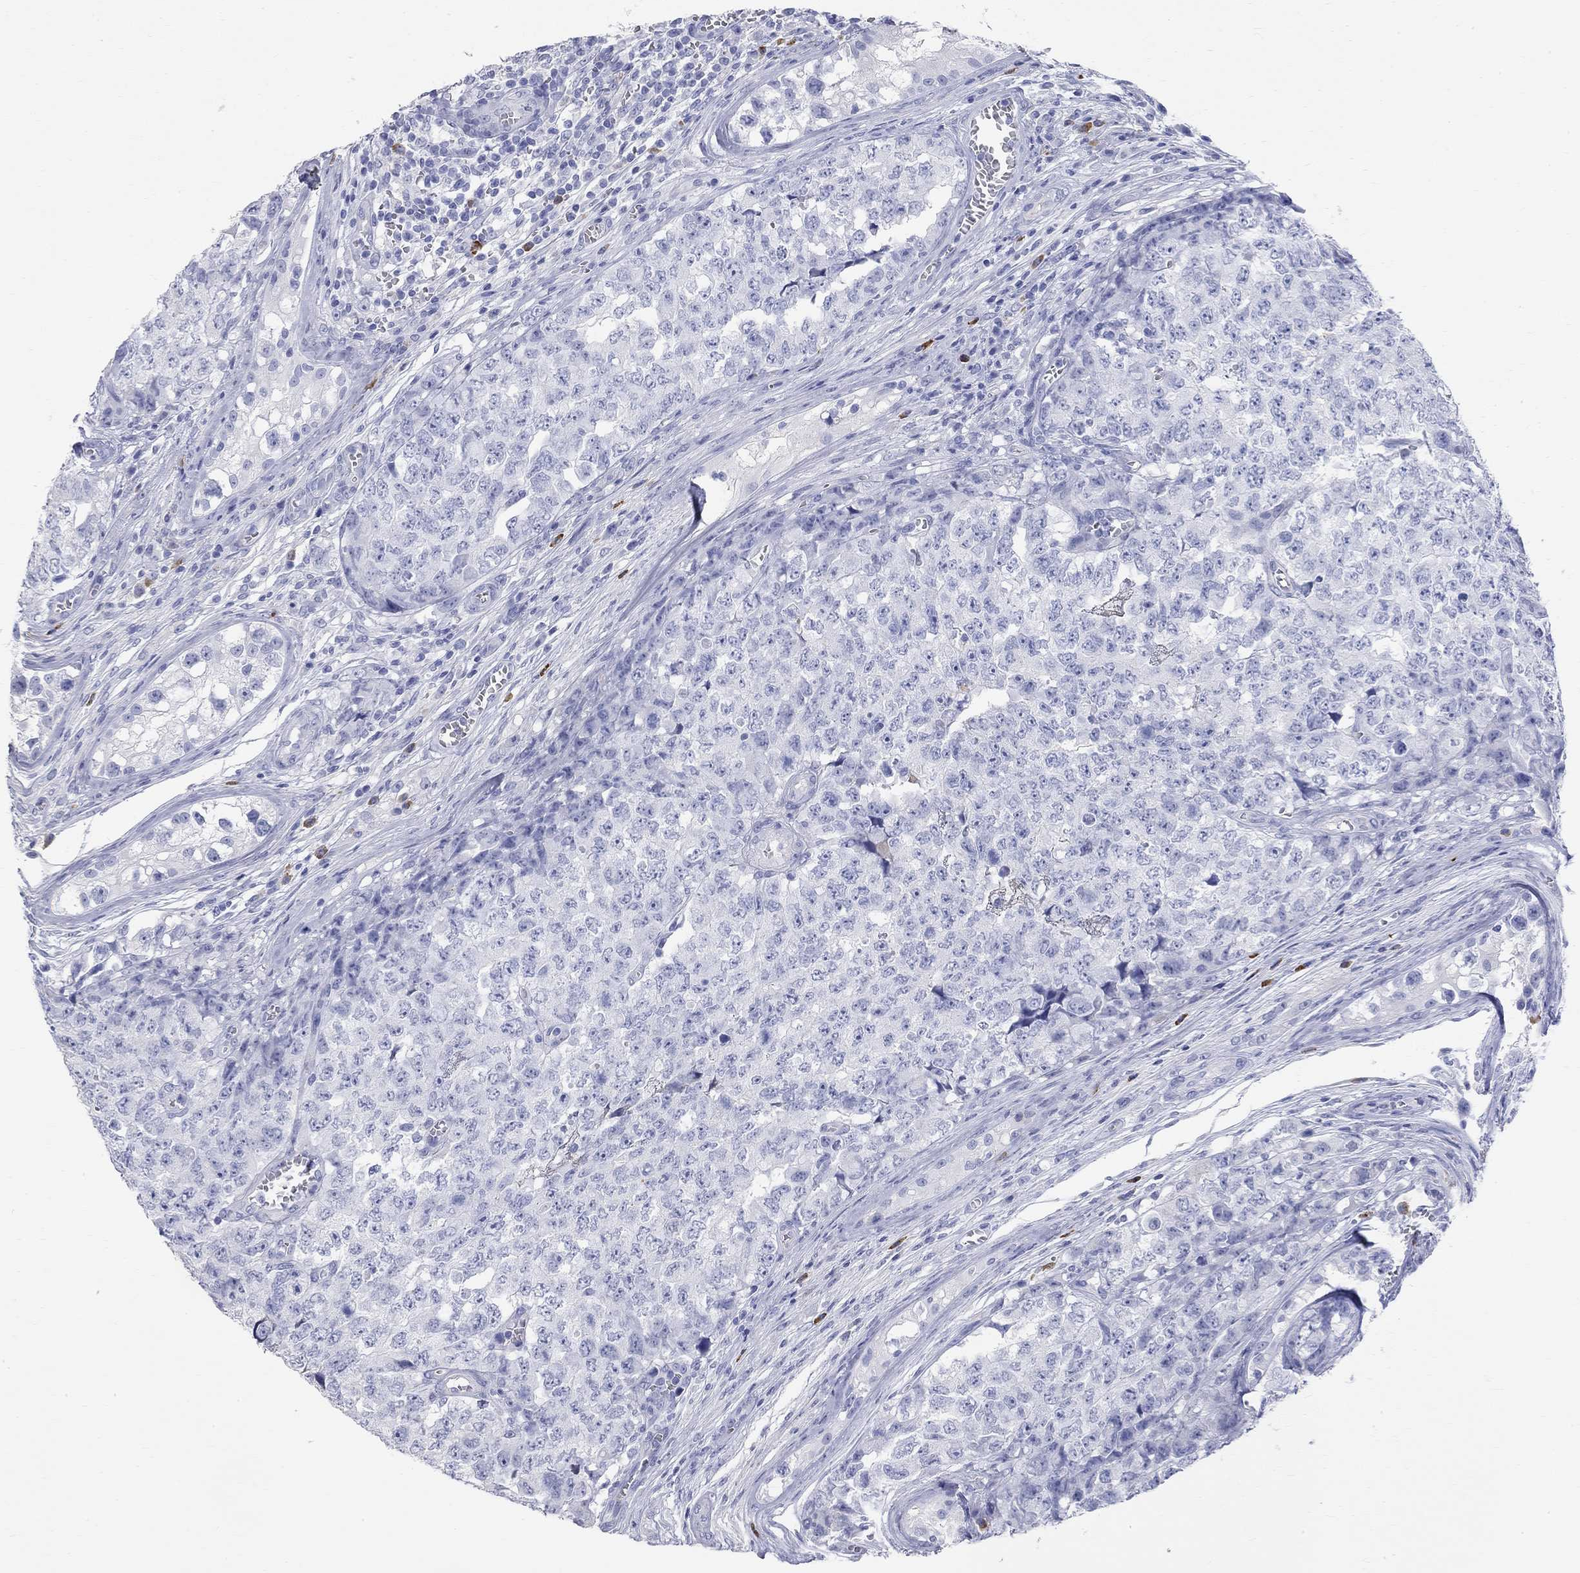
{"staining": {"intensity": "negative", "quantity": "none", "location": "none"}, "tissue": "testis cancer", "cell_type": "Tumor cells", "image_type": "cancer", "snomed": [{"axis": "morphology", "description": "Carcinoma, Embryonal, NOS"}, {"axis": "topography", "description": "Testis"}], "caption": "The image displays no staining of tumor cells in testis cancer (embryonal carcinoma).", "gene": "PHOX2B", "patient": {"sex": "male", "age": 23}}